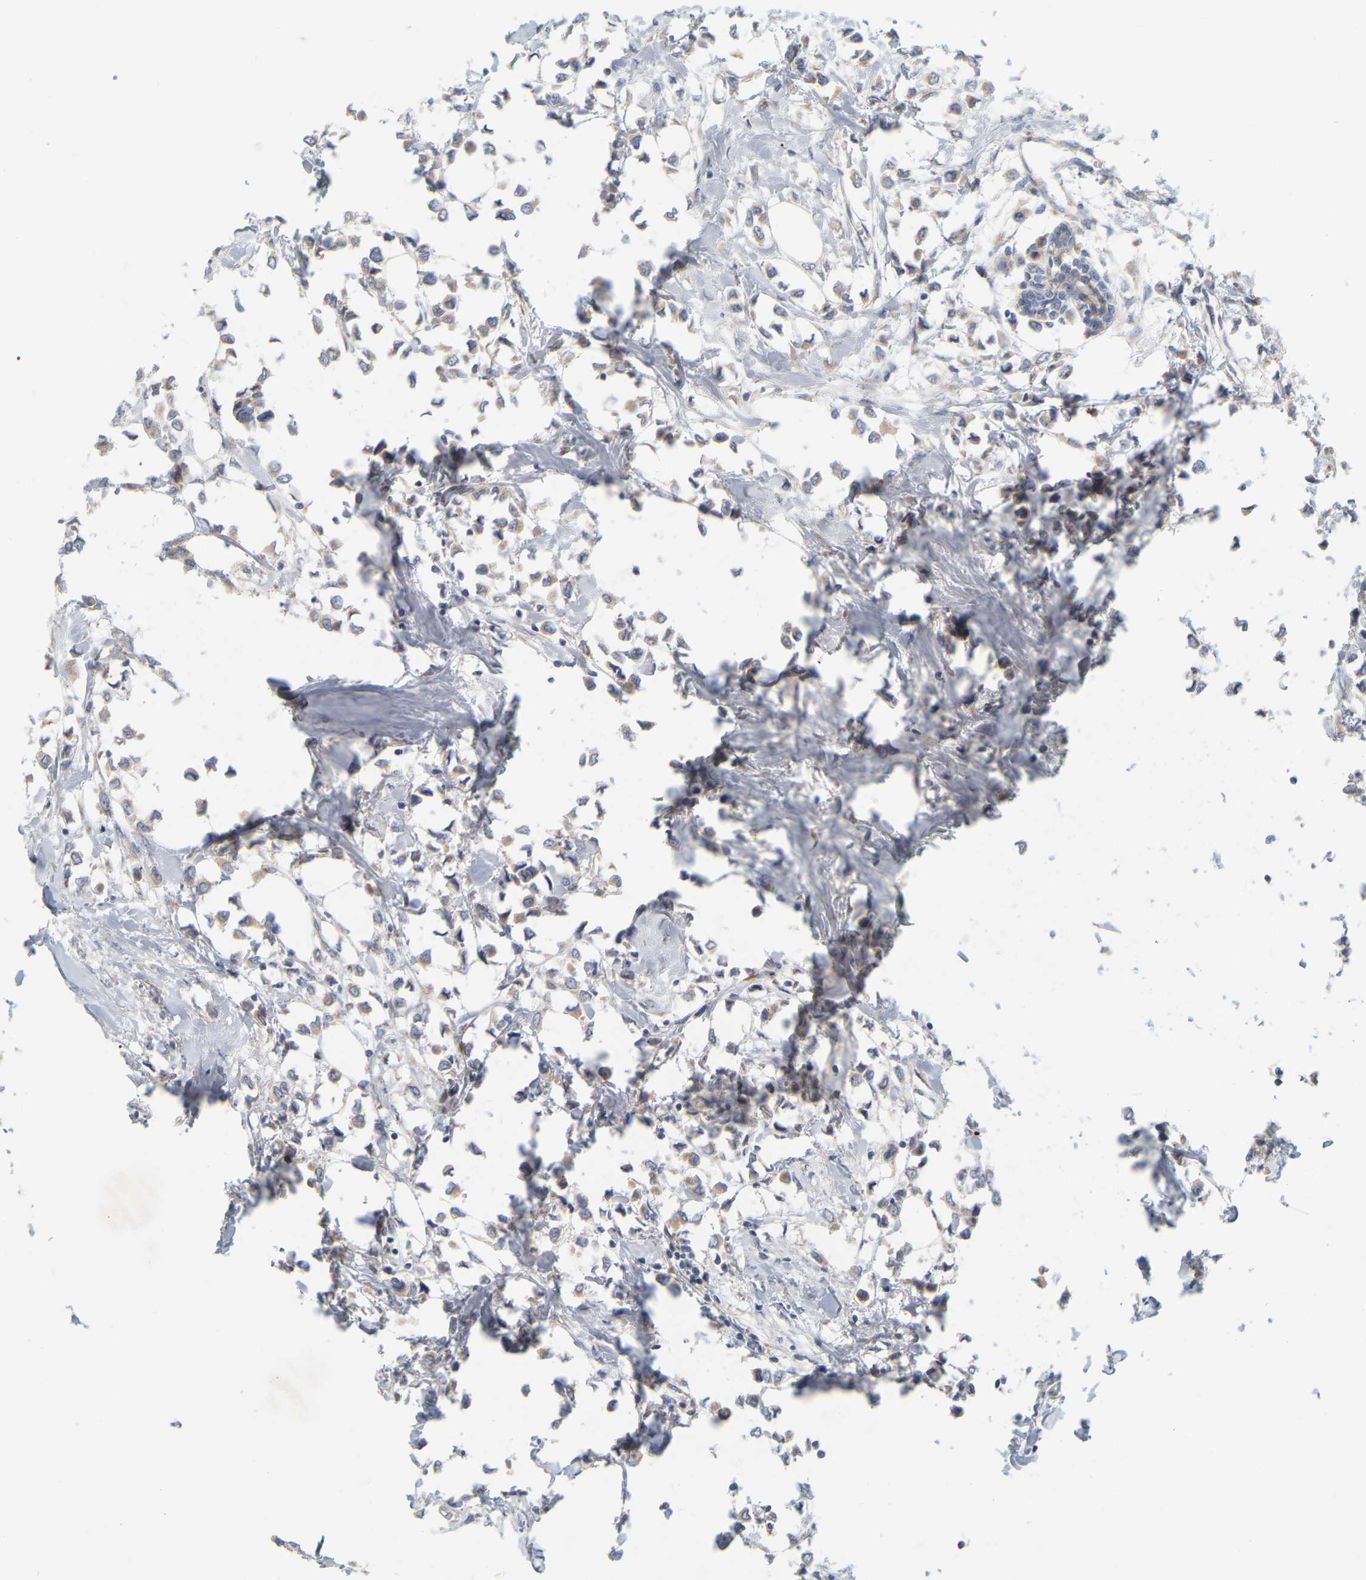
{"staining": {"intensity": "weak", "quantity": ">75%", "location": "cytoplasmic/membranous"}, "tissue": "breast cancer", "cell_type": "Tumor cells", "image_type": "cancer", "snomed": [{"axis": "morphology", "description": "Lobular carcinoma"}, {"axis": "topography", "description": "Breast"}], "caption": "Tumor cells display weak cytoplasmic/membranous staining in about >75% of cells in lobular carcinoma (breast). The staining was performed using DAB, with brown indicating positive protein expression. Nuclei are stained blue with hematoxylin.", "gene": "MINDY4", "patient": {"sex": "female", "age": 51}}